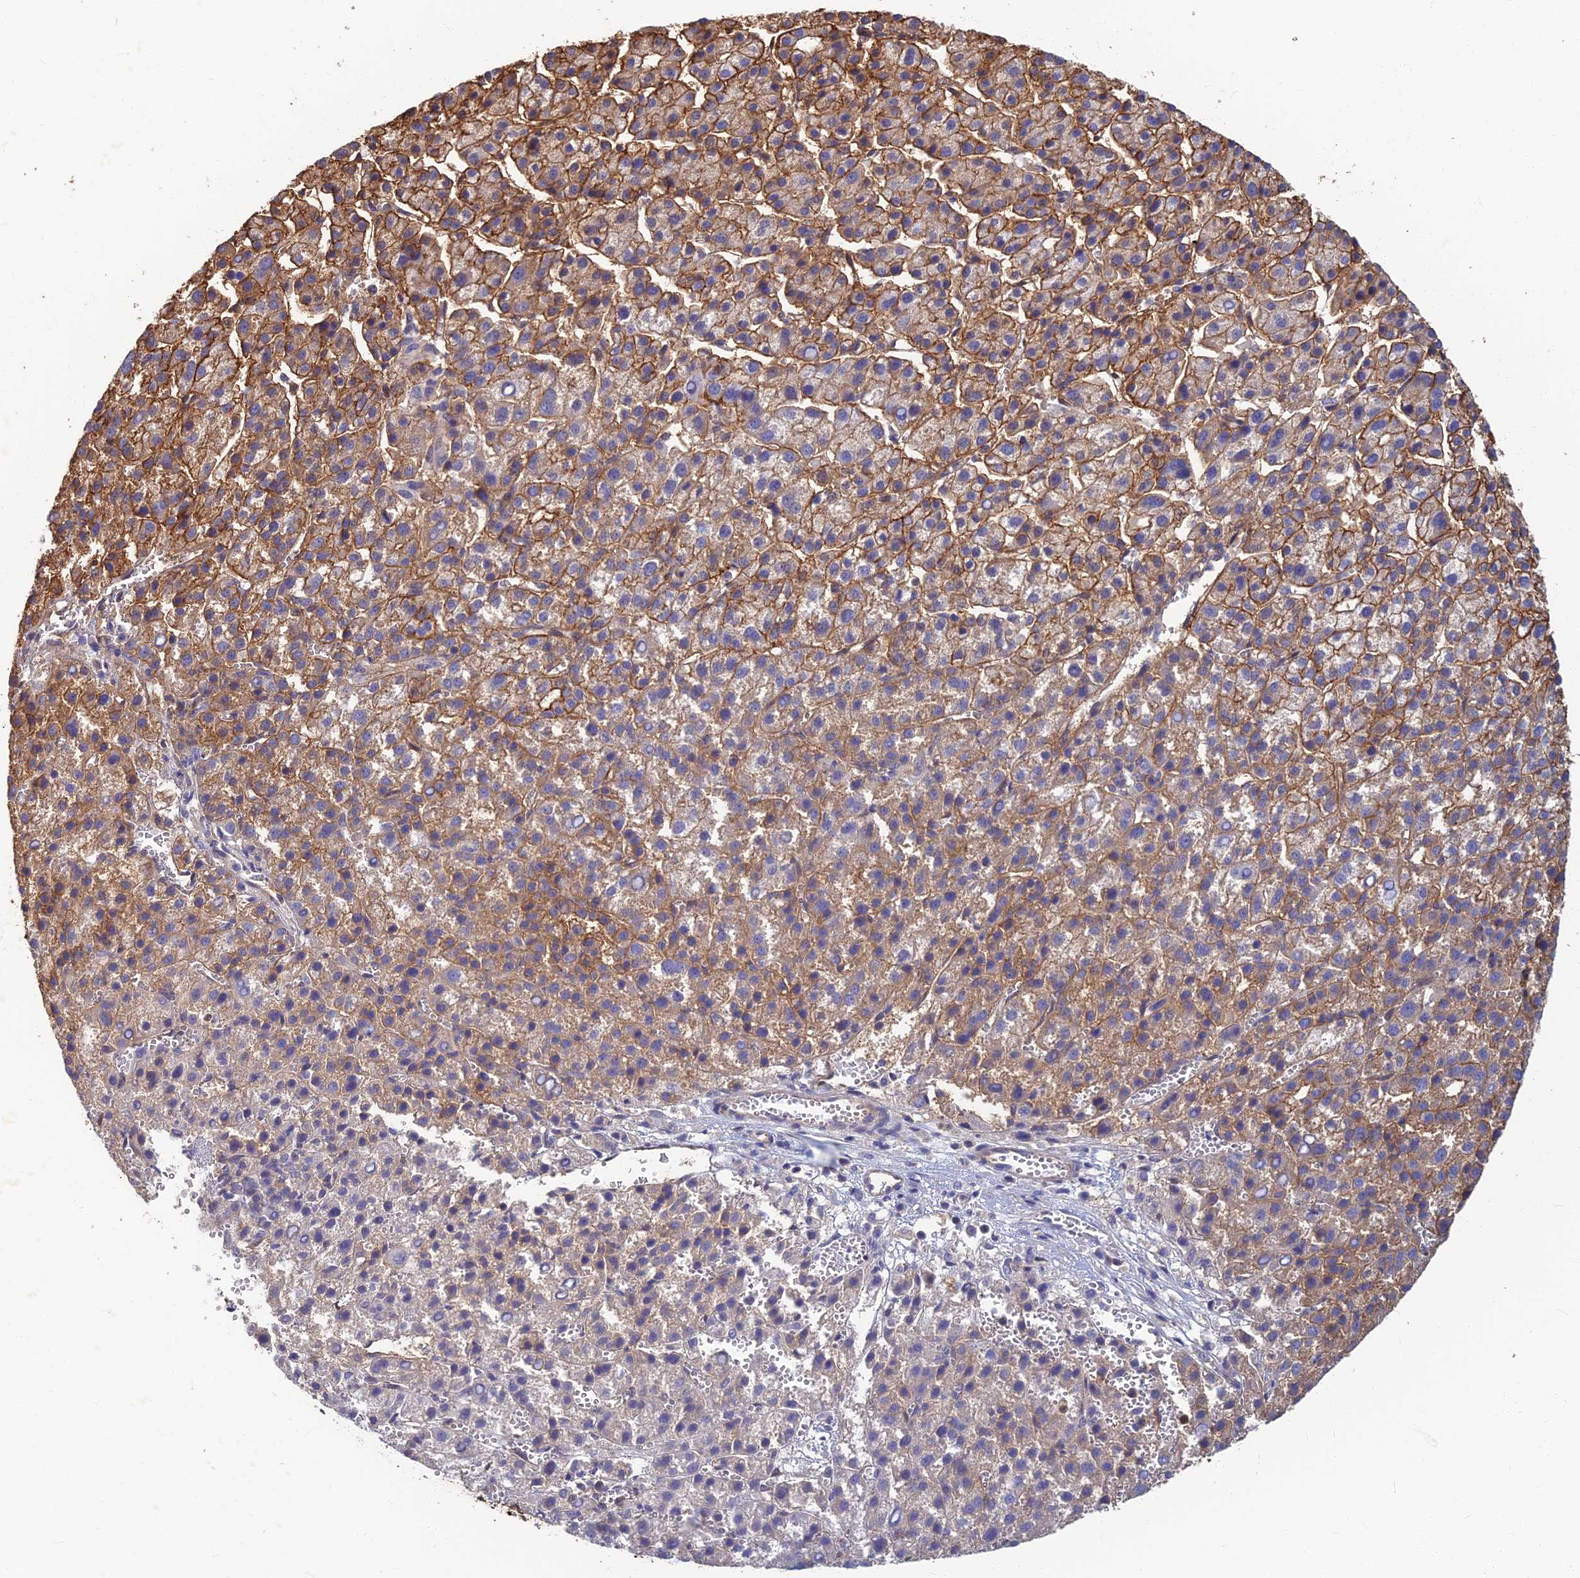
{"staining": {"intensity": "moderate", "quantity": "25%-75%", "location": "cytoplasmic/membranous"}, "tissue": "liver cancer", "cell_type": "Tumor cells", "image_type": "cancer", "snomed": [{"axis": "morphology", "description": "Carcinoma, Hepatocellular, NOS"}, {"axis": "topography", "description": "Liver"}], "caption": "An IHC image of tumor tissue is shown. Protein staining in brown shows moderate cytoplasmic/membranous positivity in liver cancer within tumor cells.", "gene": "LRRN3", "patient": {"sex": "female", "age": 58}}